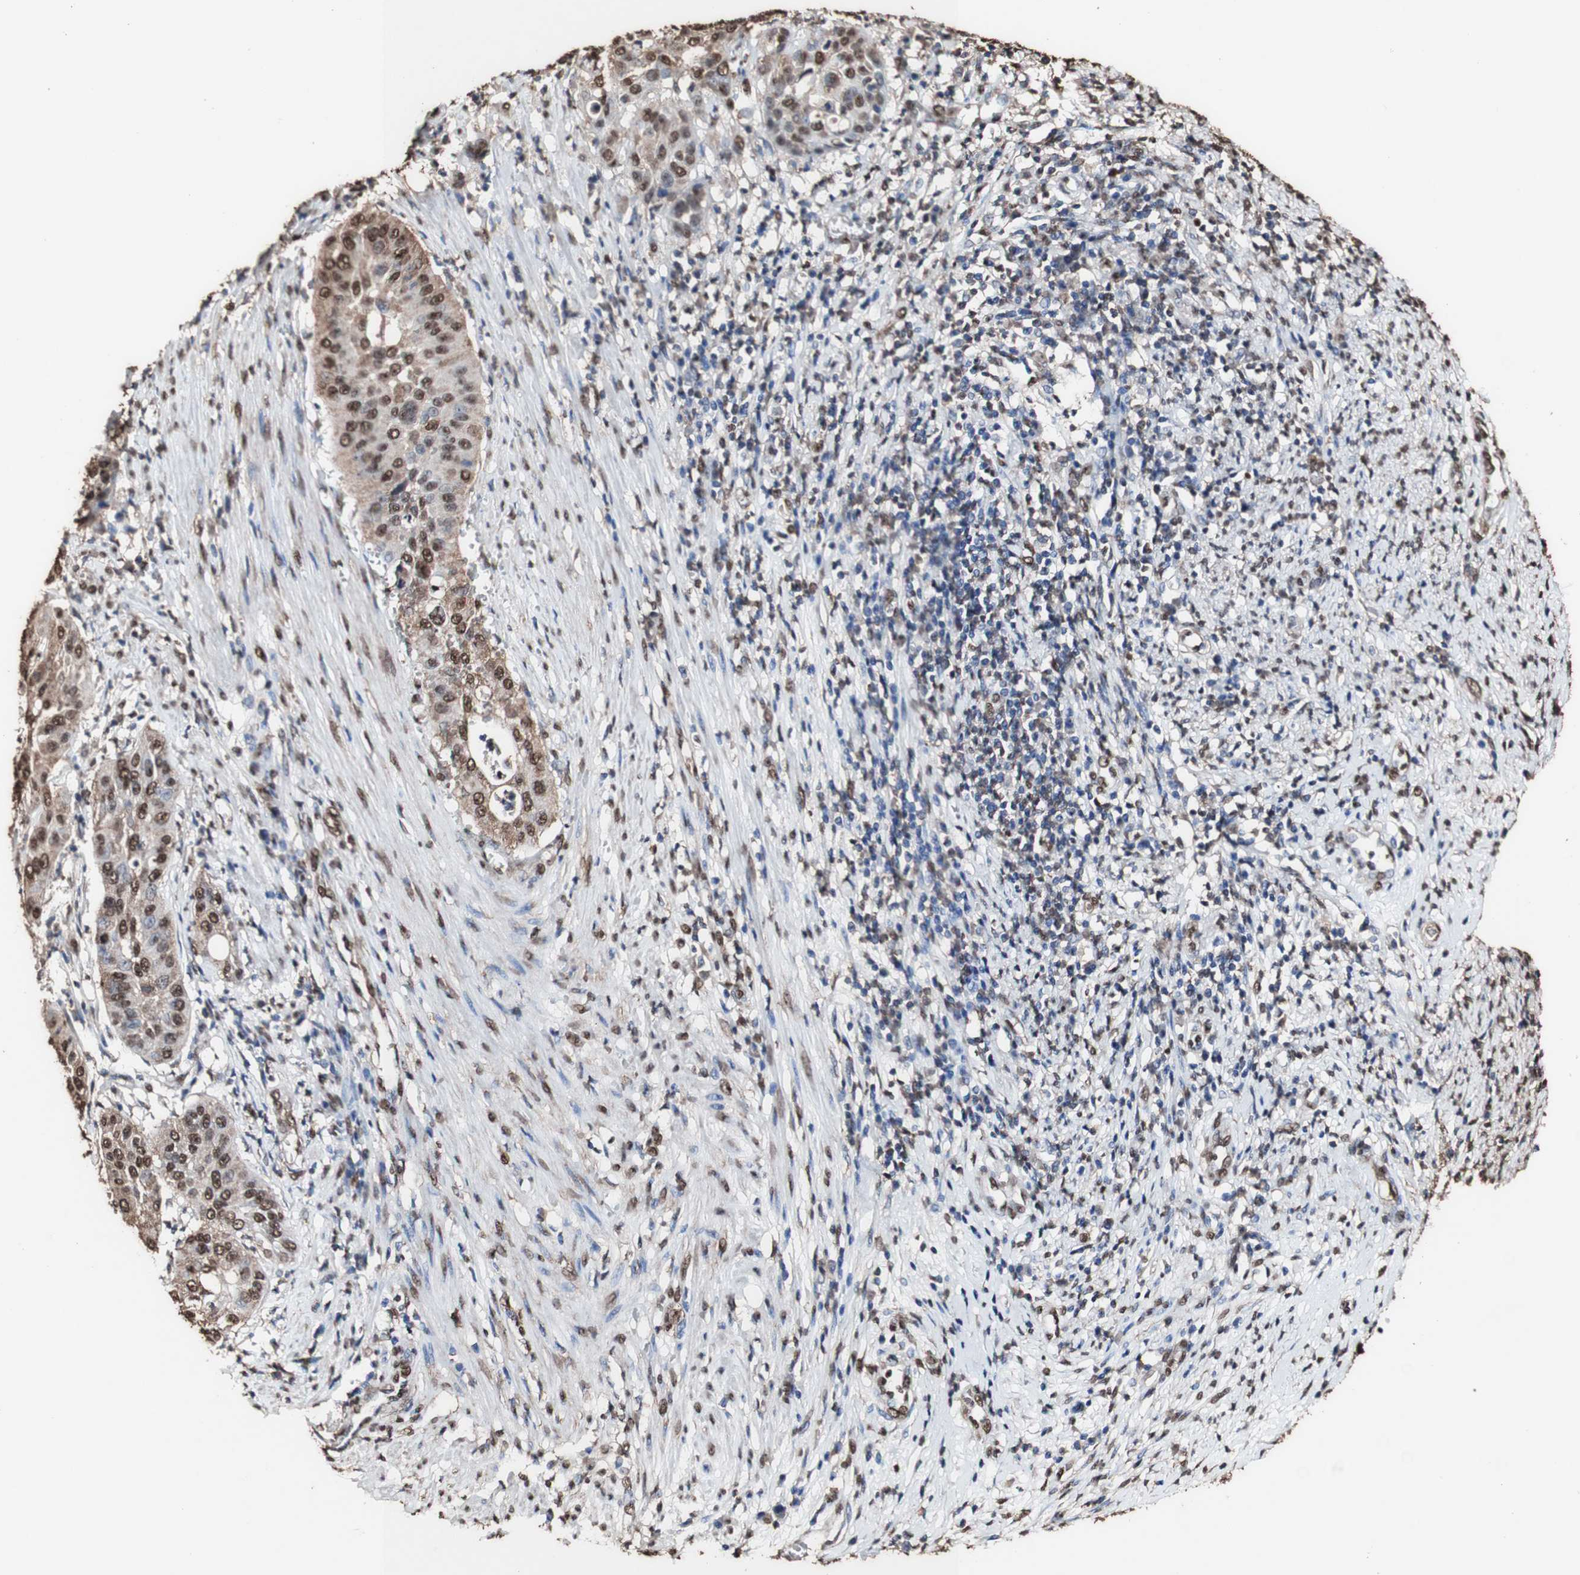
{"staining": {"intensity": "strong", "quantity": "25%-75%", "location": "cytoplasmic/membranous"}, "tissue": "cervical cancer", "cell_type": "Tumor cells", "image_type": "cancer", "snomed": [{"axis": "morphology", "description": "Normal tissue, NOS"}, {"axis": "morphology", "description": "Squamous cell carcinoma, NOS"}, {"axis": "topography", "description": "Cervix"}], "caption": "Protein staining exhibits strong cytoplasmic/membranous expression in about 25%-75% of tumor cells in squamous cell carcinoma (cervical). (DAB IHC with brightfield microscopy, high magnification).", "gene": "PIDD1", "patient": {"sex": "female", "age": 39}}